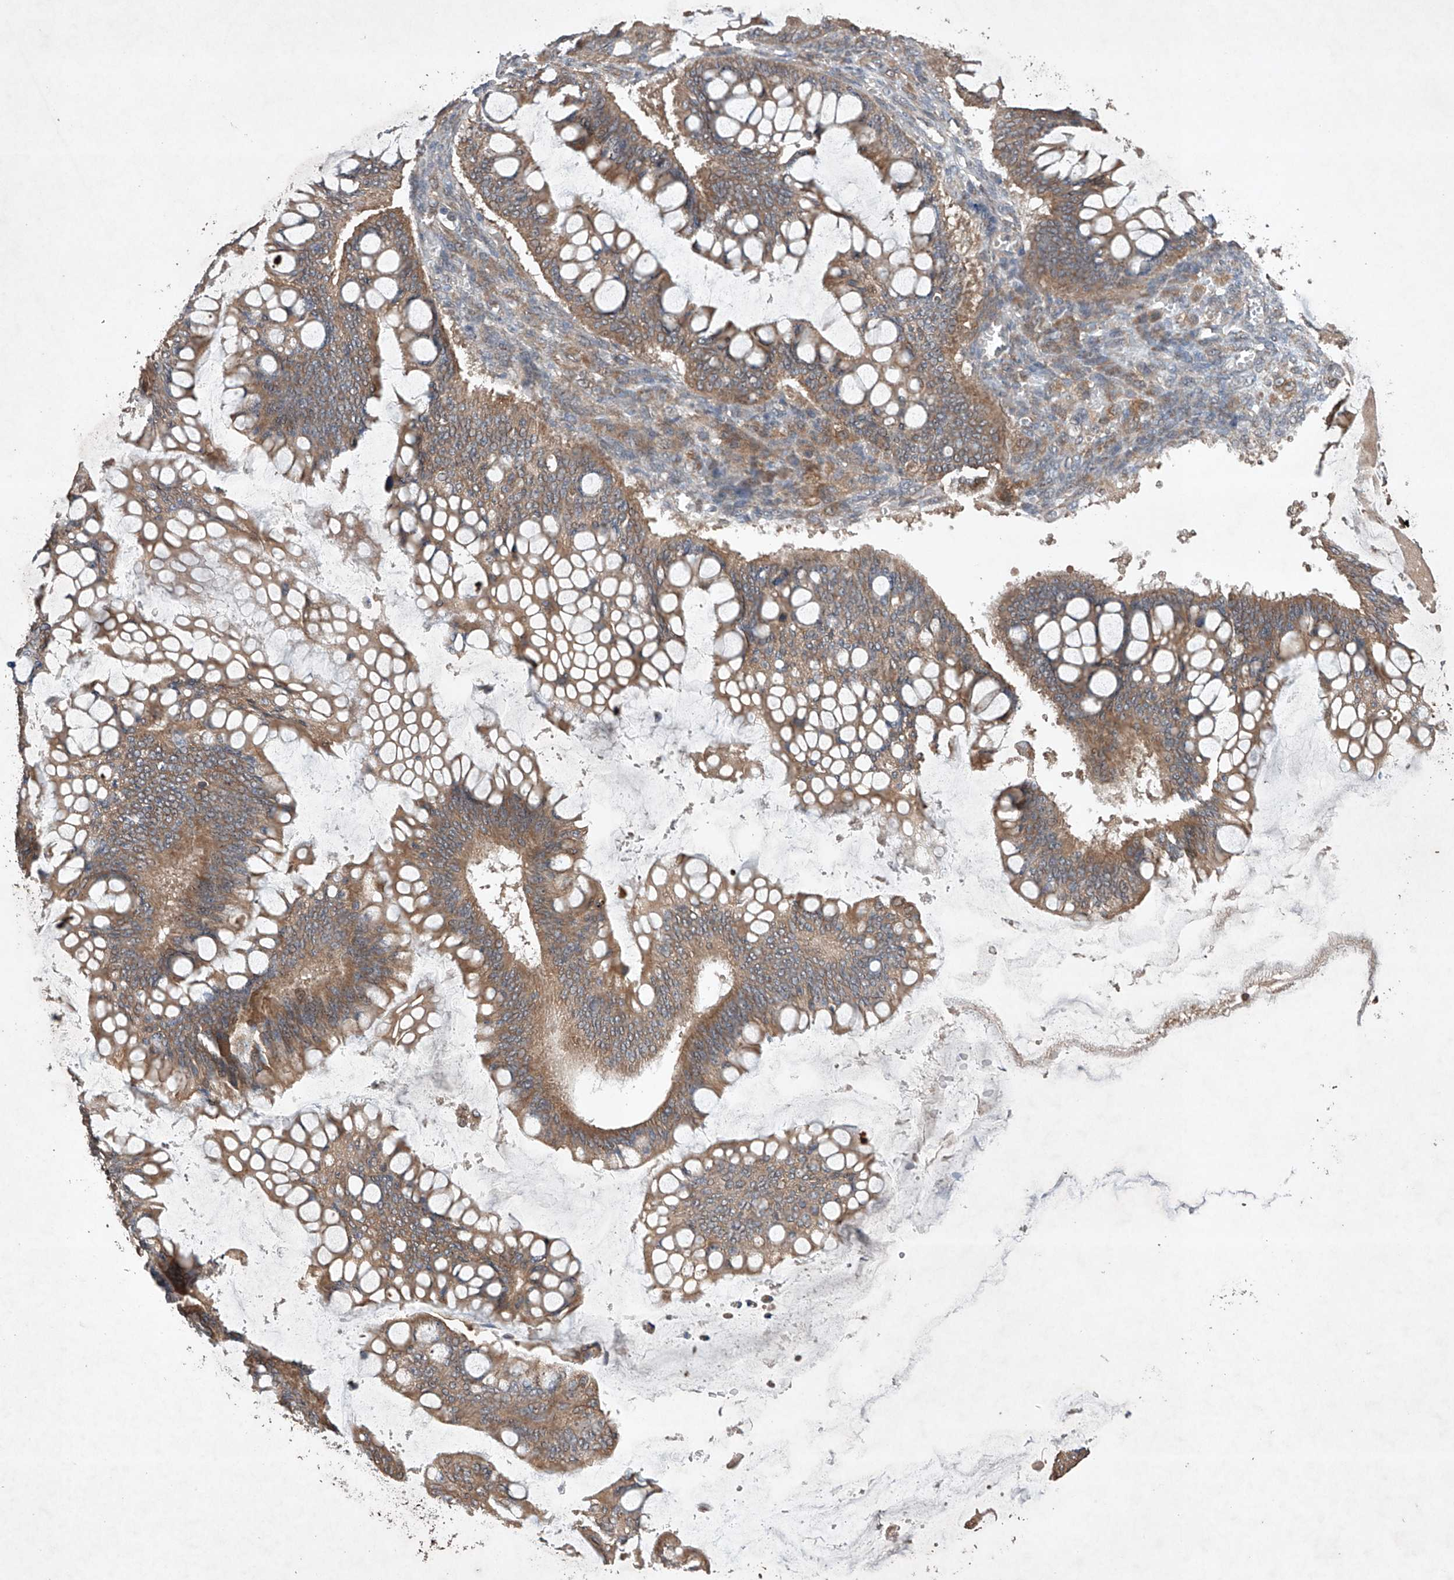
{"staining": {"intensity": "moderate", "quantity": ">75%", "location": "cytoplasmic/membranous"}, "tissue": "ovarian cancer", "cell_type": "Tumor cells", "image_type": "cancer", "snomed": [{"axis": "morphology", "description": "Cystadenocarcinoma, mucinous, NOS"}, {"axis": "topography", "description": "Ovary"}], "caption": "Mucinous cystadenocarcinoma (ovarian) stained for a protein displays moderate cytoplasmic/membranous positivity in tumor cells.", "gene": "LURAP1", "patient": {"sex": "female", "age": 73}}